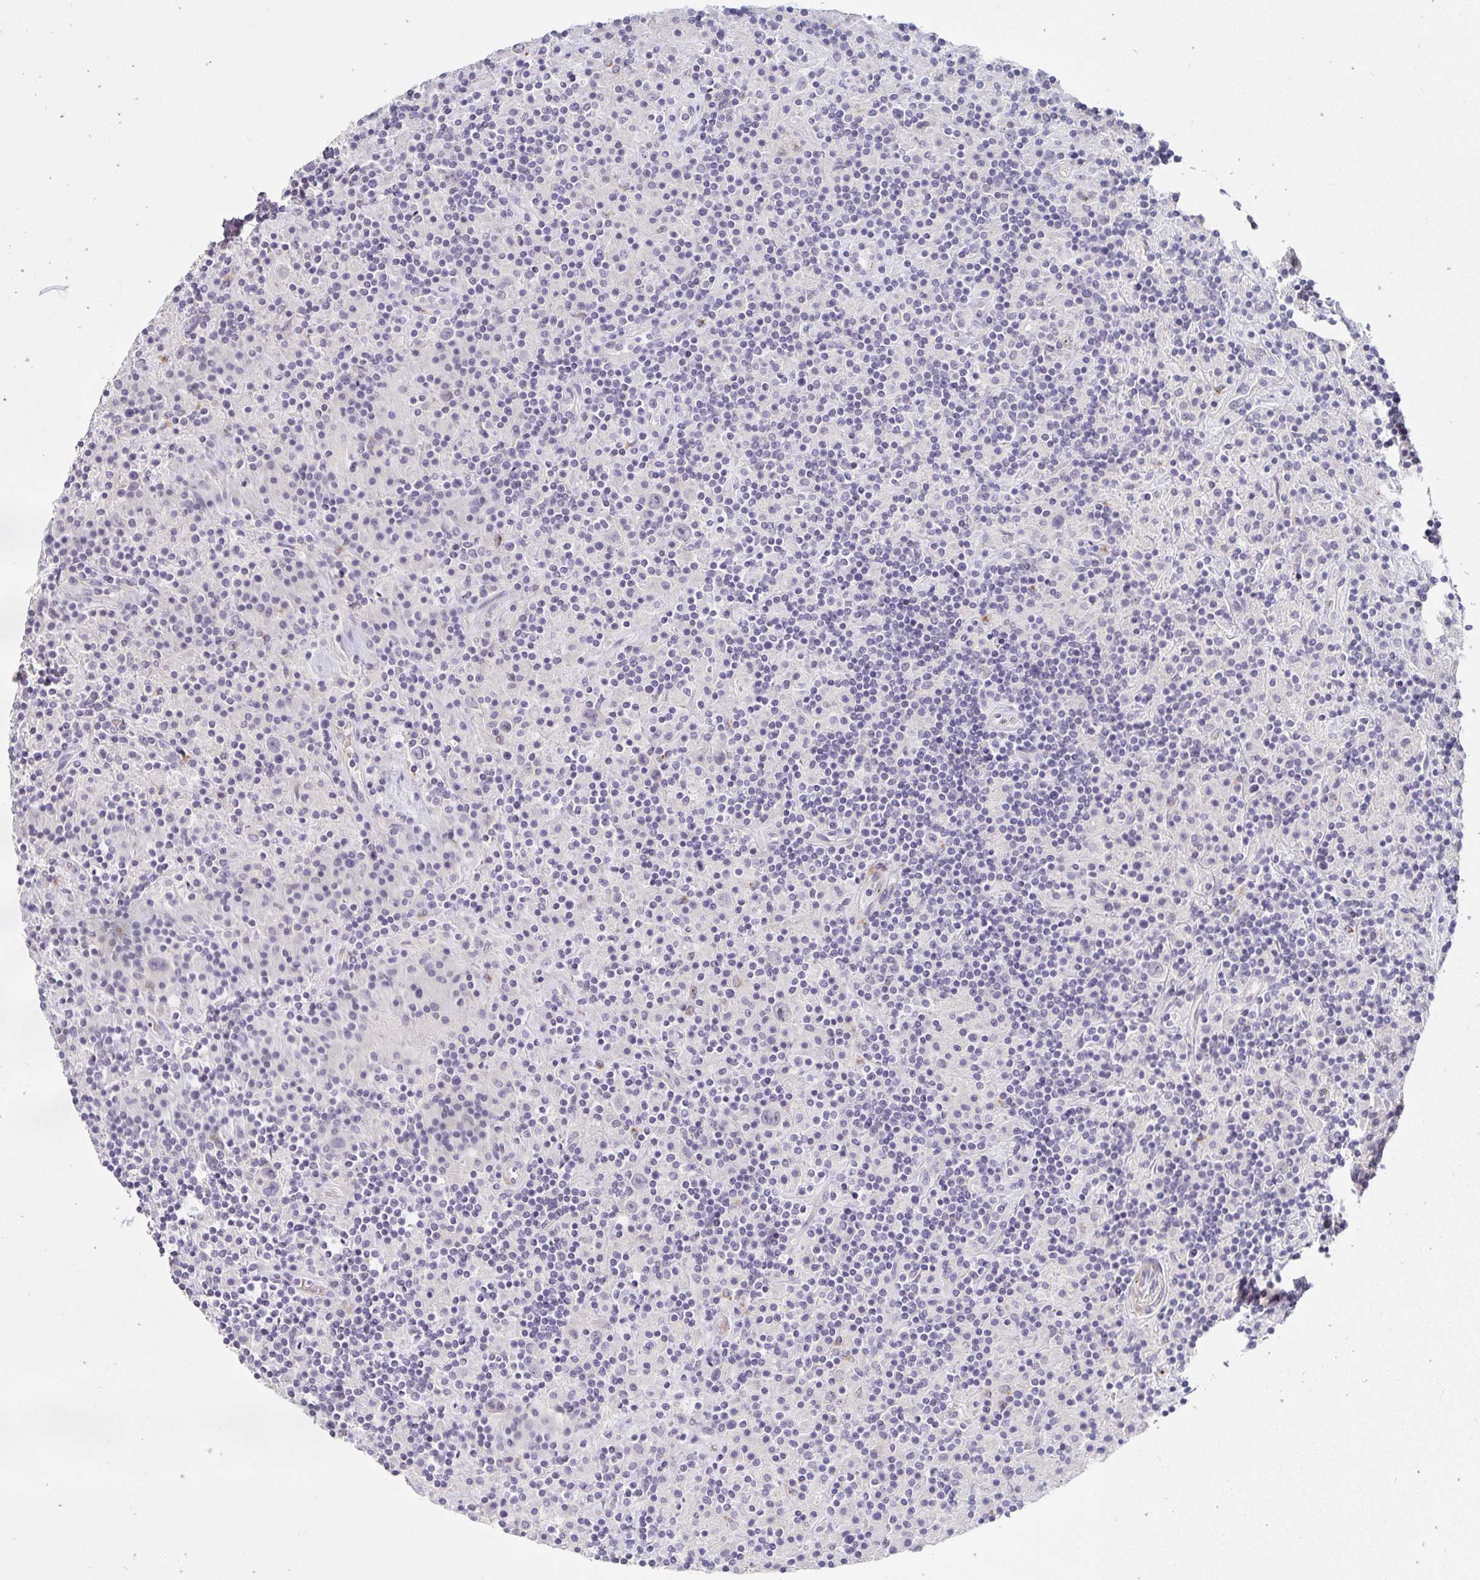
{"staining": {"intensity": "negative", "quantity": "none", "location": "none"}, "tissue": "lymphoma", "cell_type": "Tumor cells", "image_type": "cancer", "snomed": [{"axis": "morphology", "description": "Hodgkin's disease, NOS"}, {"axis": "topography", "description": "Lymph node"}], "caption": "High magnification brightfield microscopy of lymphoma stained with DAB (brown) and counterstained with hematoxylin (blue): tumor cells show no significant staining.", "gene": "PDX1", "patient": {"sex": "male", "age": 70}}